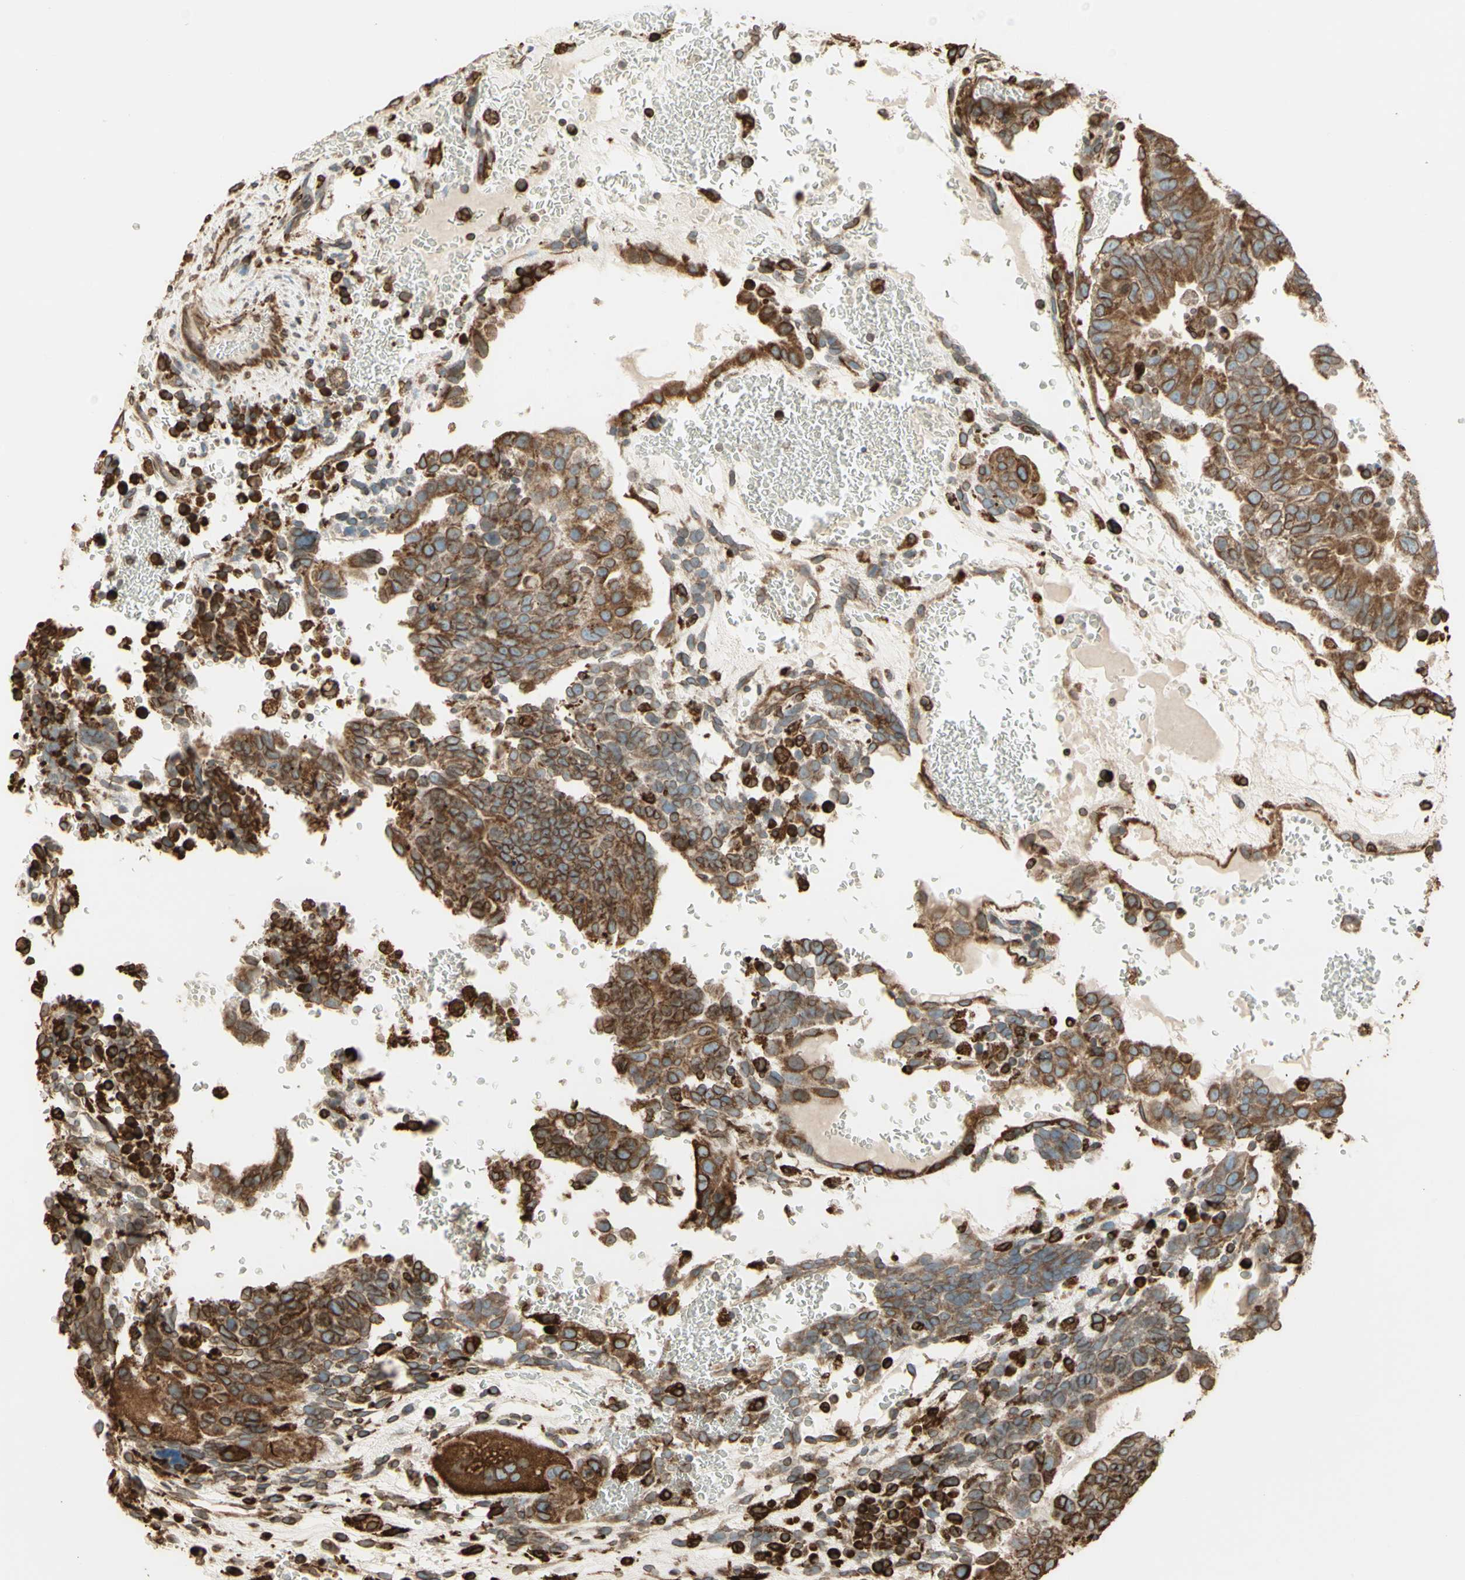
{"staining": {"intensity": "moderate", "quantity": ">75%", "location": "cytoplasmic/membranous"}, "tissue": "testis cancer", "cell_type": "Tumor cells", "image_type": "cancer", "snomed": [{"axis": "morphology", "description": "Seminoma, NOS"}, {"axis": "morphology", "description": "Carcinoma, Embryonal, NOS"}, {"axis": "topography", "description": "Testis"}], "caption": "Human testis seminoma stained with a brown dye demonstrates moderate cytoplasmic/membranous positive expression in approximately >75% of tumor cells.", "gene": "CANX", "patient": {"sex": "male", "age": 52}}